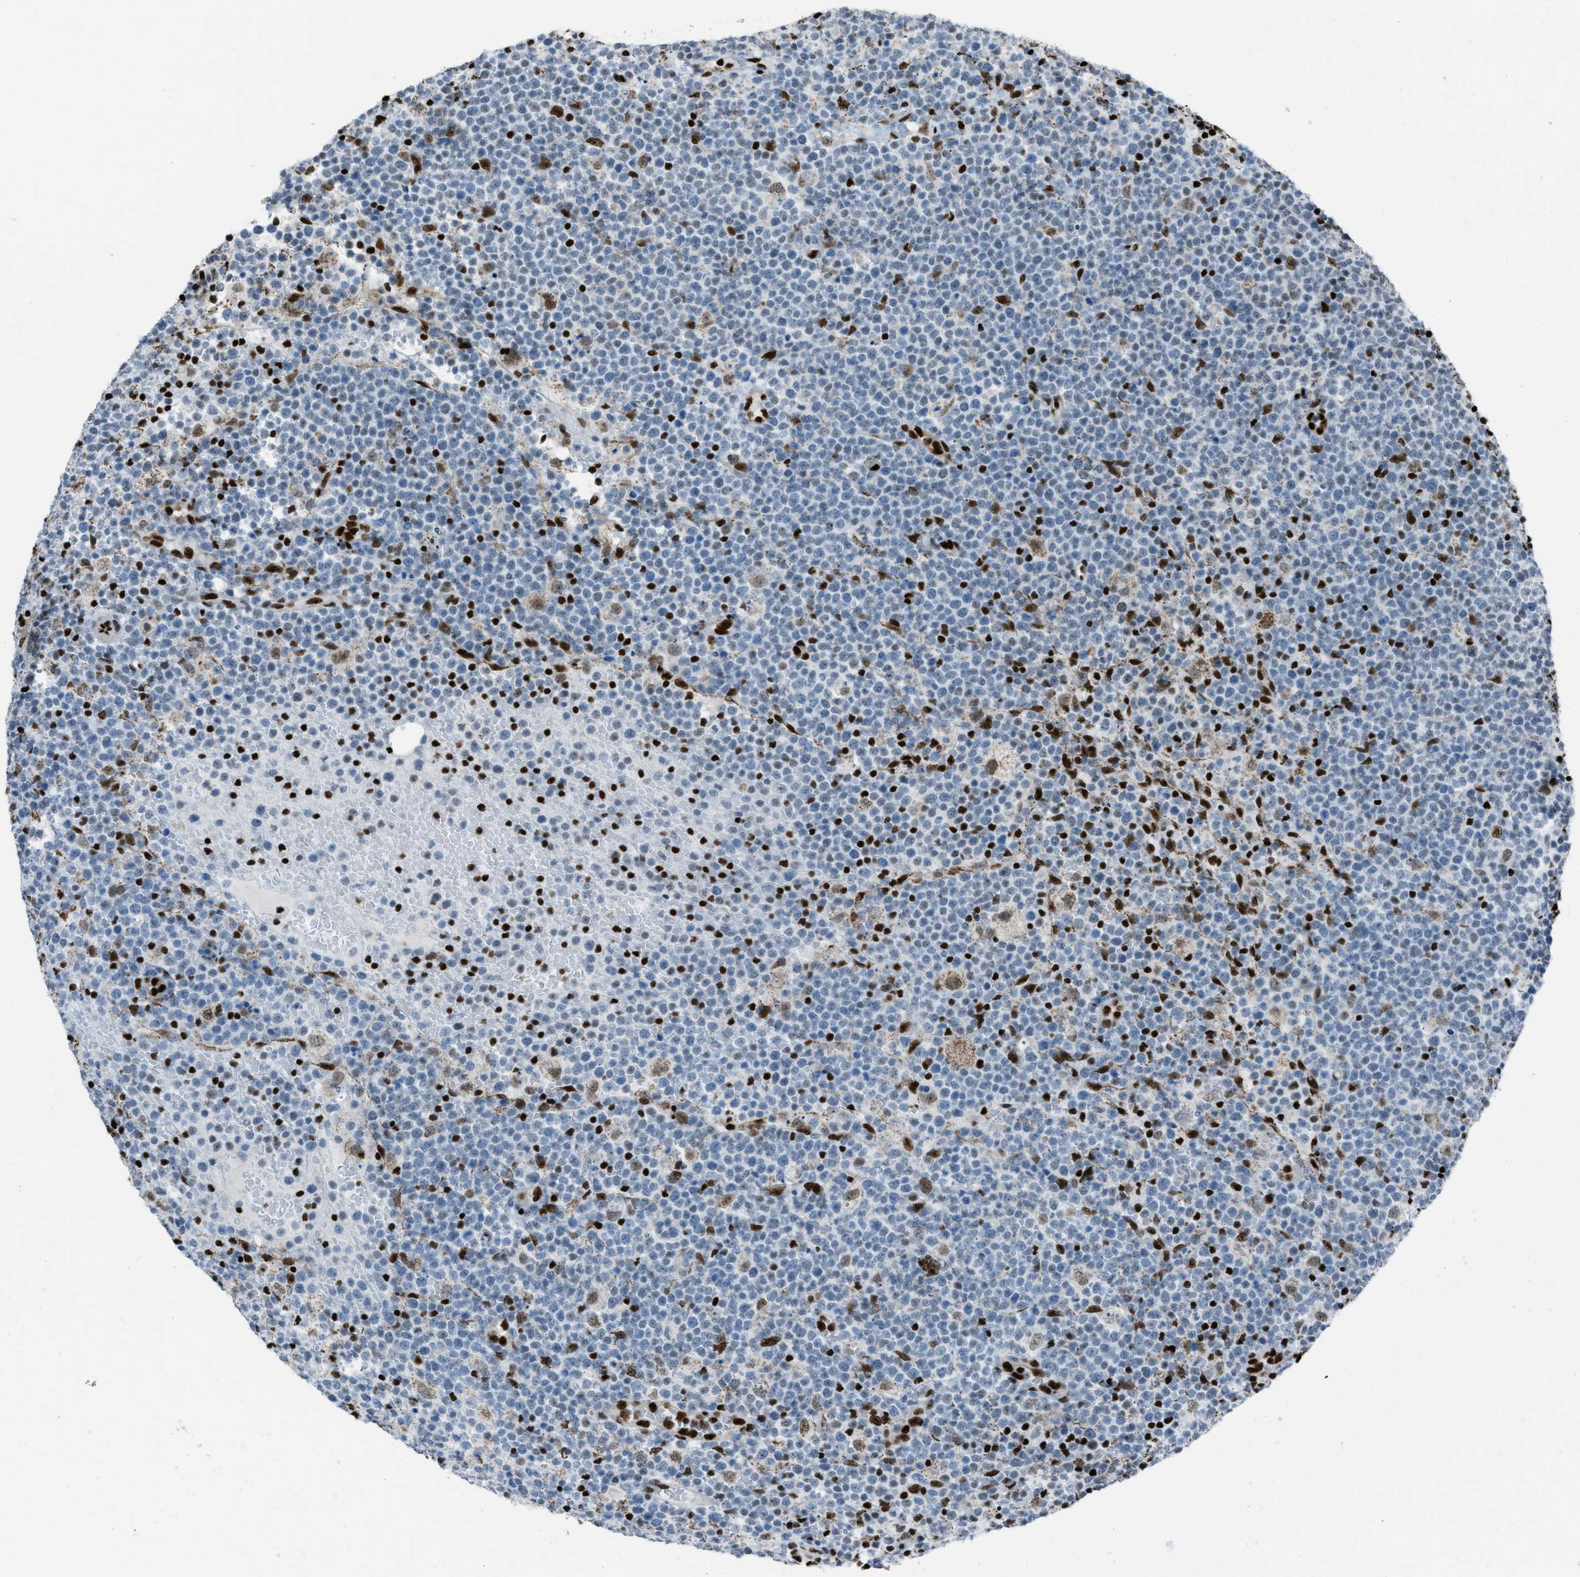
{"staining": {"intensity": "moderate", "quantity": "<25%", "location": "nuclear"}, "tissue": "lymphoma", "cell_type": "Tumor cells", "image_type": "cancer", "snomed": [{"axis": "morphology", "description": "Malignant lymphoma, non-Hodgkin's type, High grade"}, {"axis": "topography", "description": "Lymph node"}], "caption": "Tumor cells demonstrate moderate nuclear positivity in approximately <25% of cells in lymphoma. The staining is performed using DAB (3,3'-diaminobenzidine) brown chromogen to label protein expression. The nuclei are counter-stained blue using hematoxylin.", "gene": "SLFN5", "patient": {"sex": "male", "age": 61}}